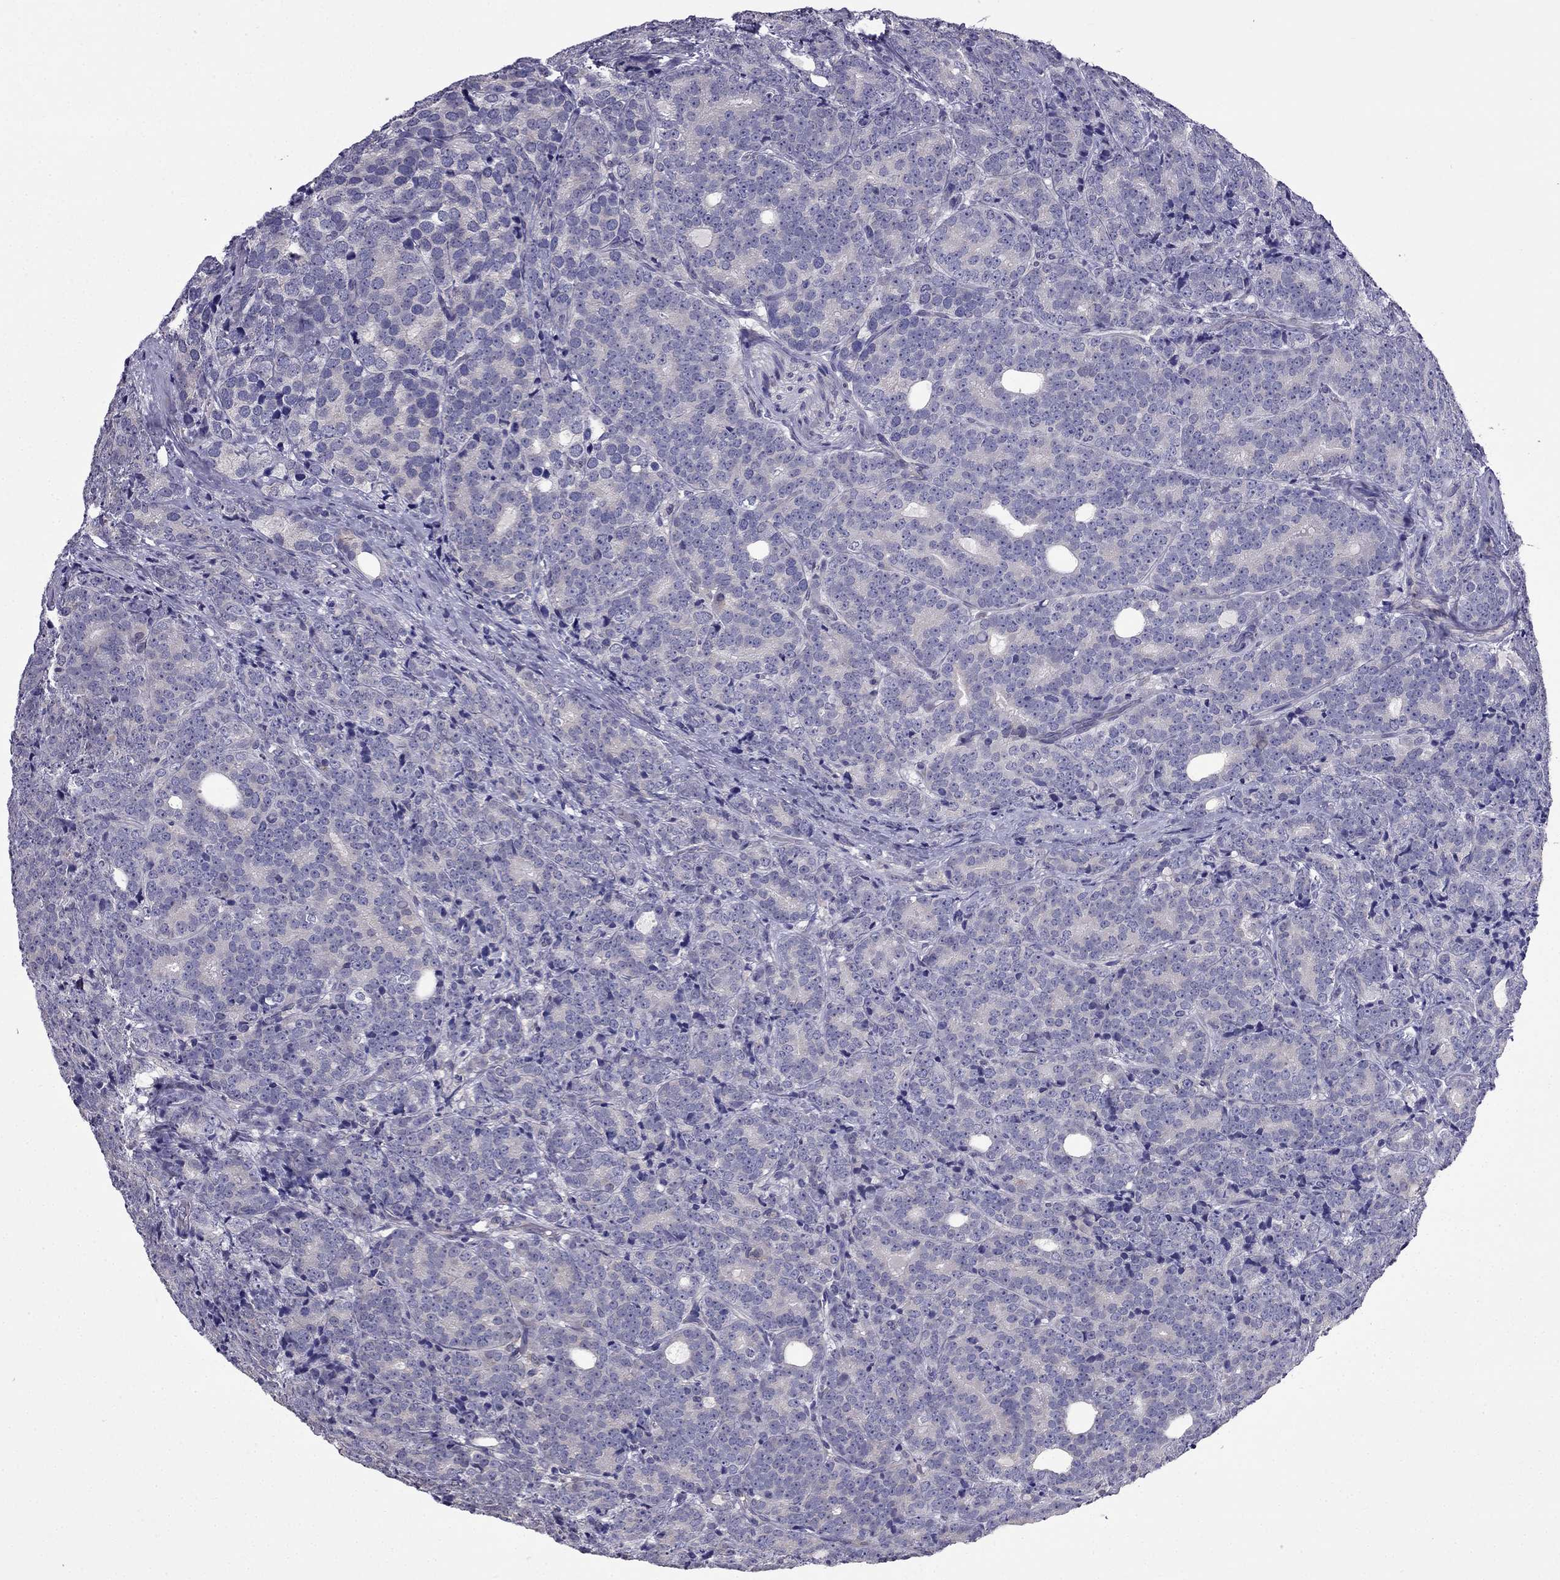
{"staining": {"intensity": "negative", "quantity": "none", "location": "none"}, "tissue": "prostate cancer", "cell_type": "Tumor cells", "image_type": "cancer", "snomed": [{"axis": "morphology", "description": "Adenocarcinoma, NOS"}, {"axis": "topography", "description": "Prostate"}], "caption": "The IHC image has no significant positivity in tumor cells of prostate adenocarcinoma tissue. (DAB IHC visualized using brightfield microscopy, high magnification).", "gene": "SCNN1D", "patient": {"sex": "male", "age": 71}}